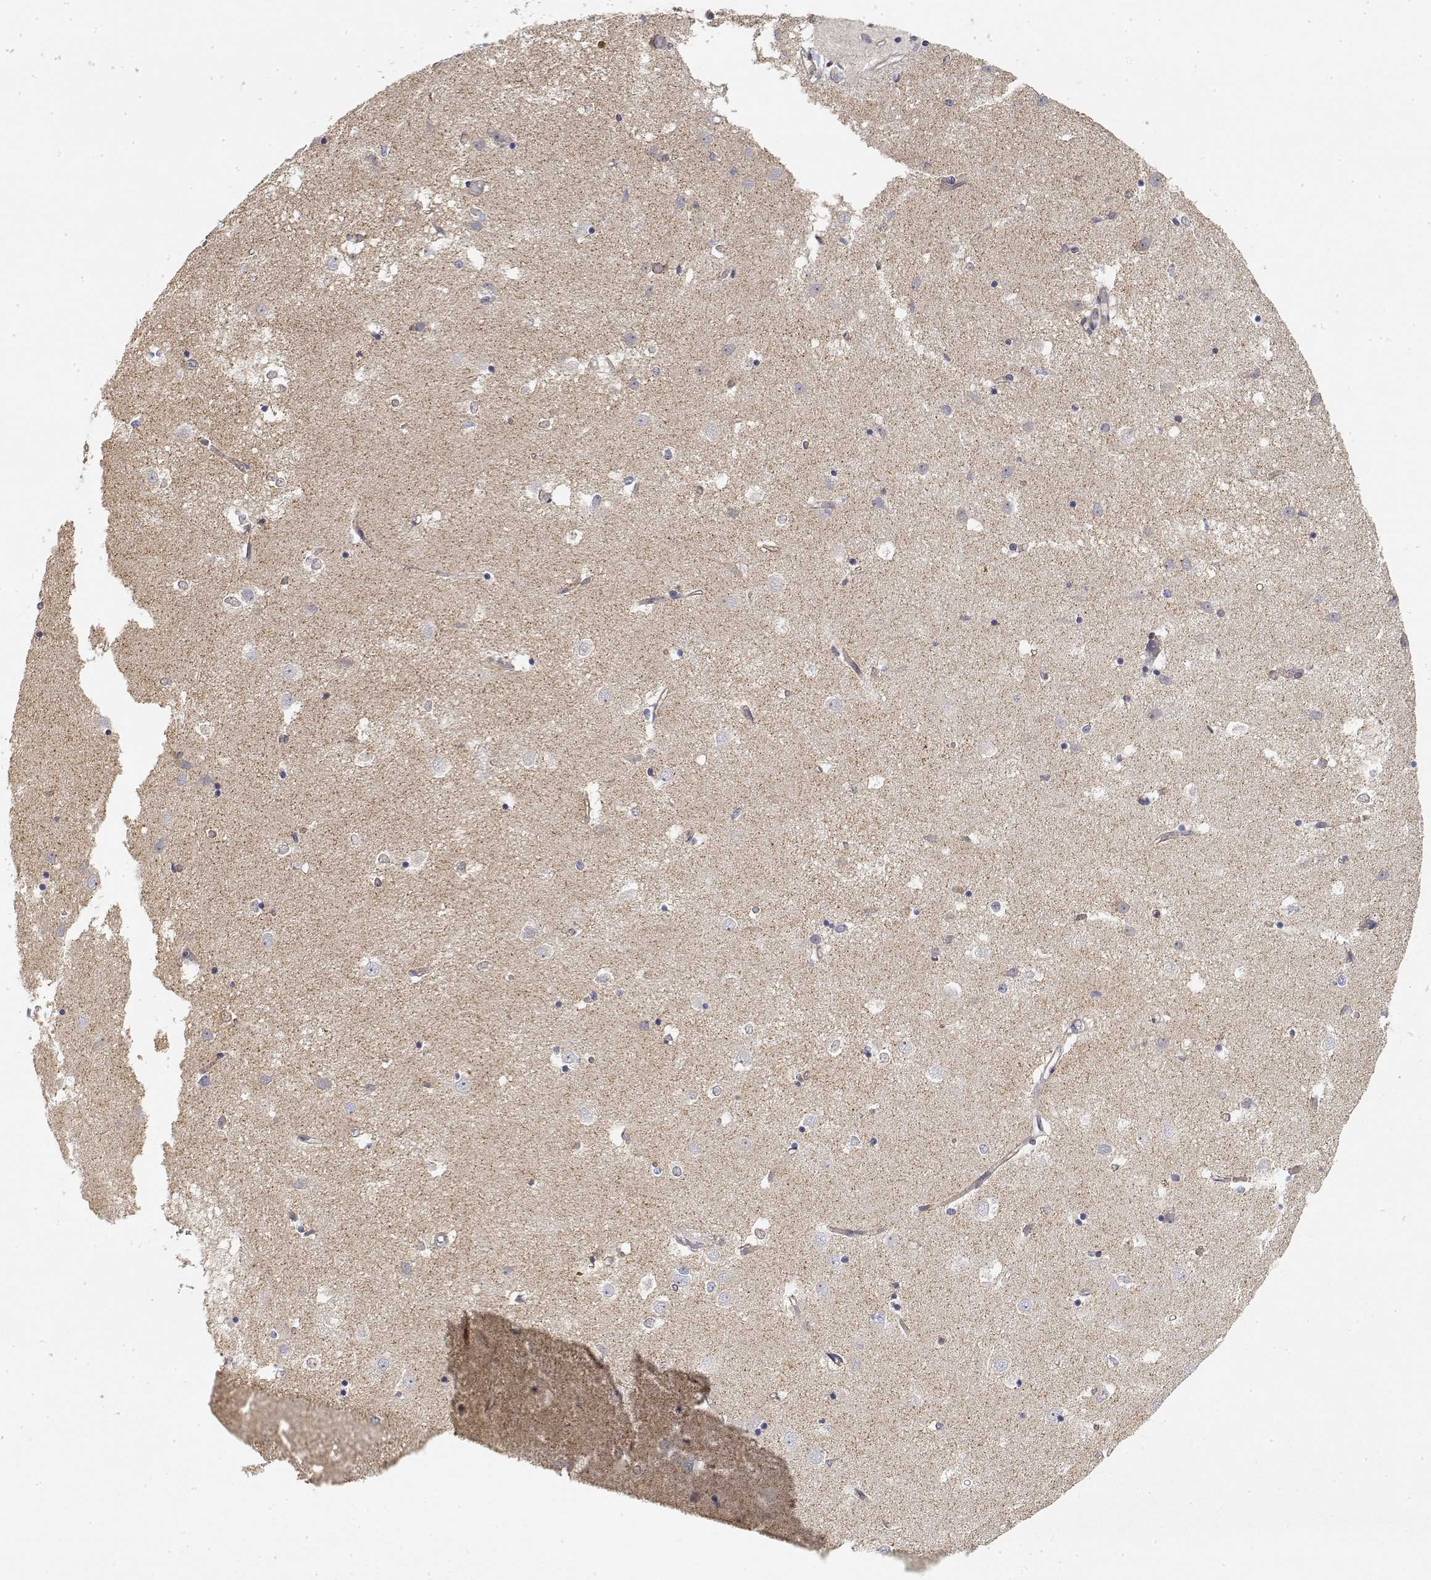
{"staining": {"intensity": "negative", "quantity": "none", "location": "none"}, "tissue": "caudate", "cell_type": "Glial cells", "image_type": "normal", "snomed": [{"axis": "morphology", "description": "Normal tissue, NOS"}, {"axis": "topography", "description": "Lateral ventricle wall"}], "caption": "IHC micrograph of normal caudate: human caudate stained with DAB (3,3'-diaminobenzidine) exhibits no significant protein positivity in glial cells.", "gene": "LONRF3", "patient": {"sex": "male", "age": 54}}